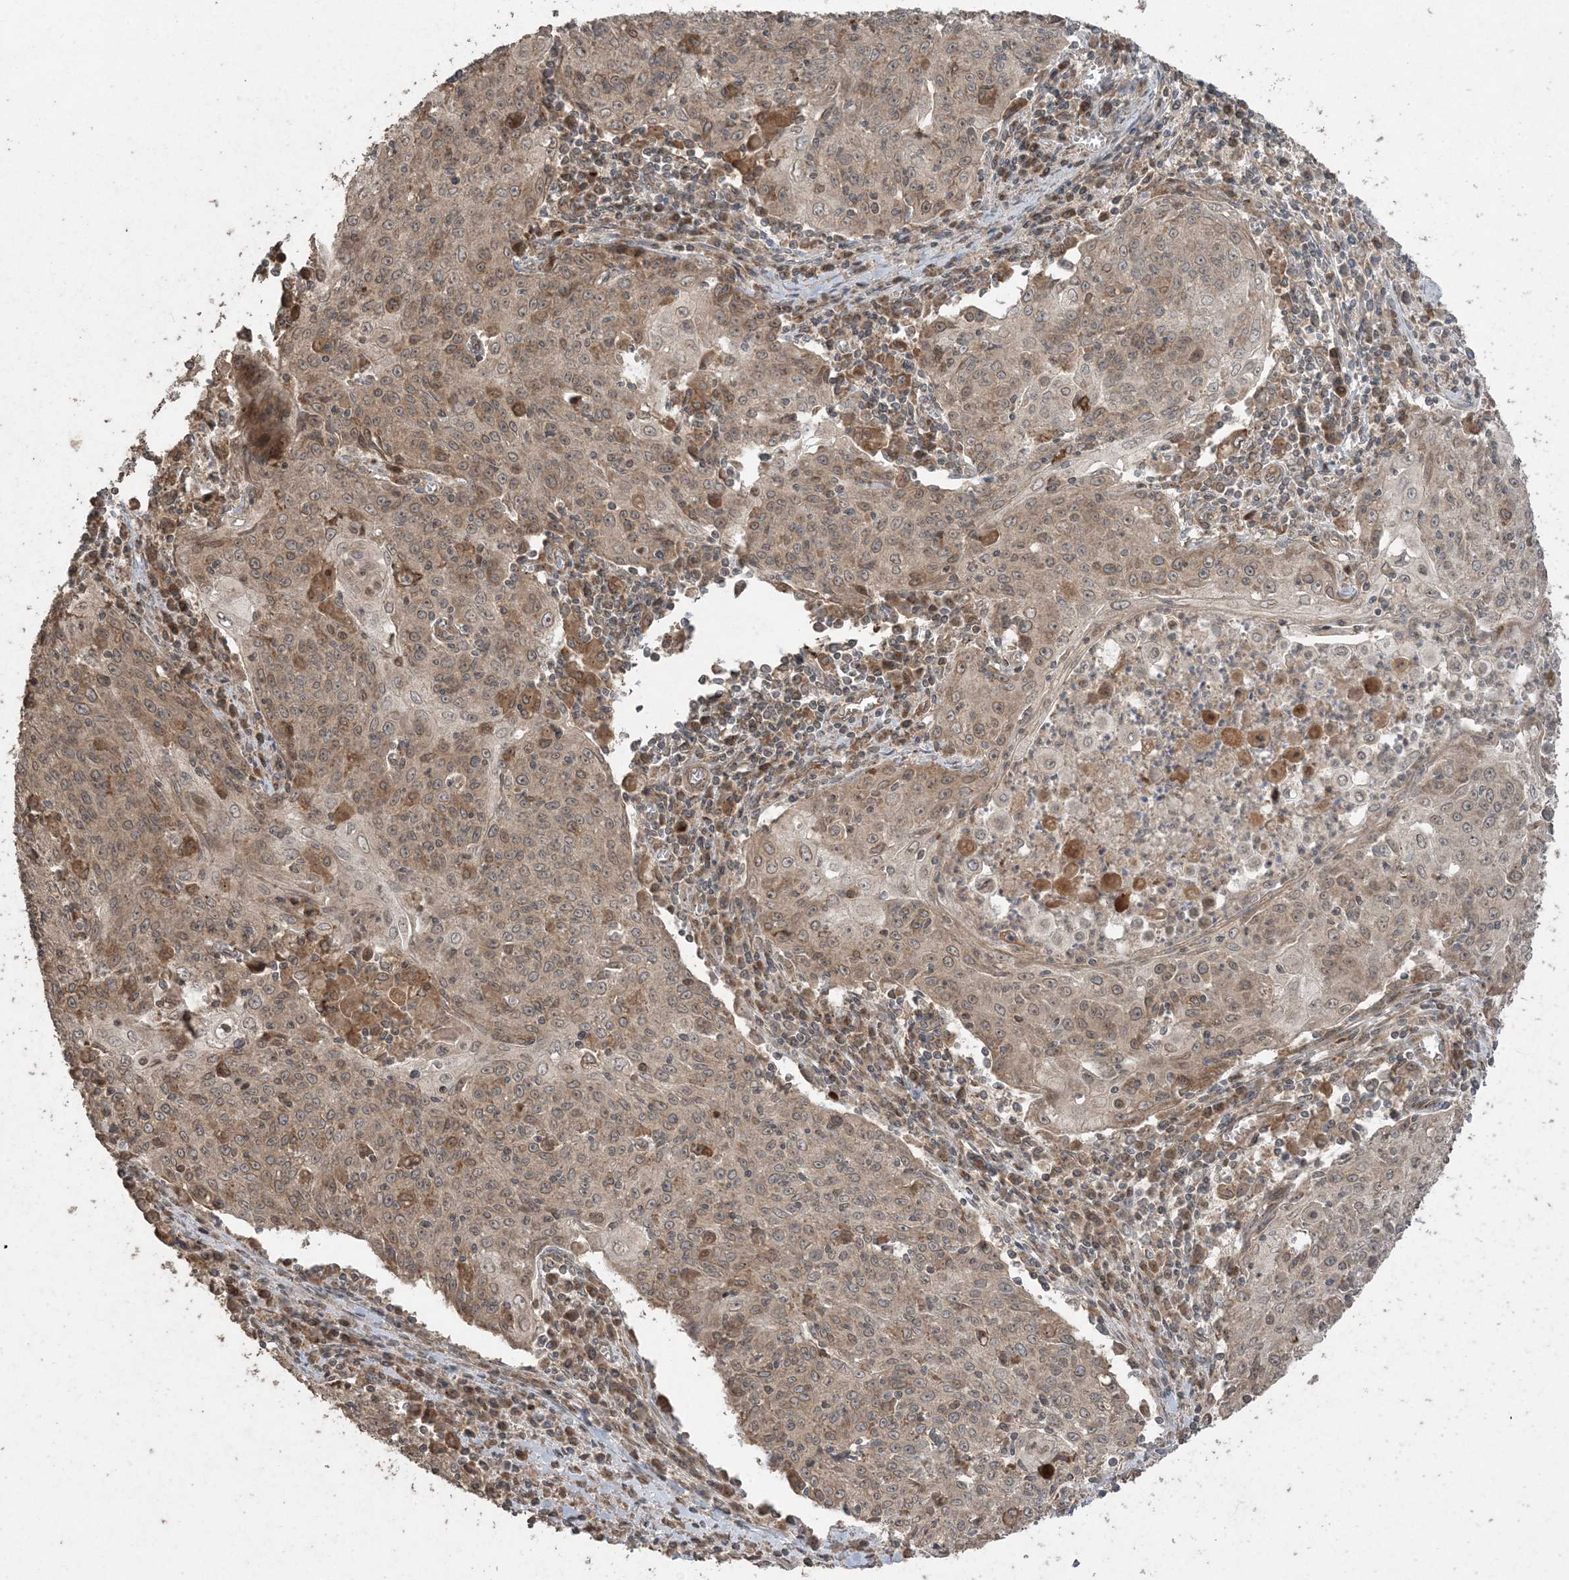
{"staining": {"intensity": "weak", "quantity": ">75%", "location": "cytoplasmic/membranous"}, "tissue": "cervical cancer", "cell_type": "Tumor cells", "image_type": "cancer", "snomed": [{"axis": "morphology", "description": "Squamous cell carcinoma, NOS"}, {"axis": "topography", "description": "Cervix"}], "caption": "DAB (3,3'-diaminobenzidine) immunohistochemical staining of cervical cancer displays weak cytoplasmic/membranous protein staining in approximately >75% of tumor cells.", "gene": "DDX19B", "patient": {"sex": "female", "age": 48}}